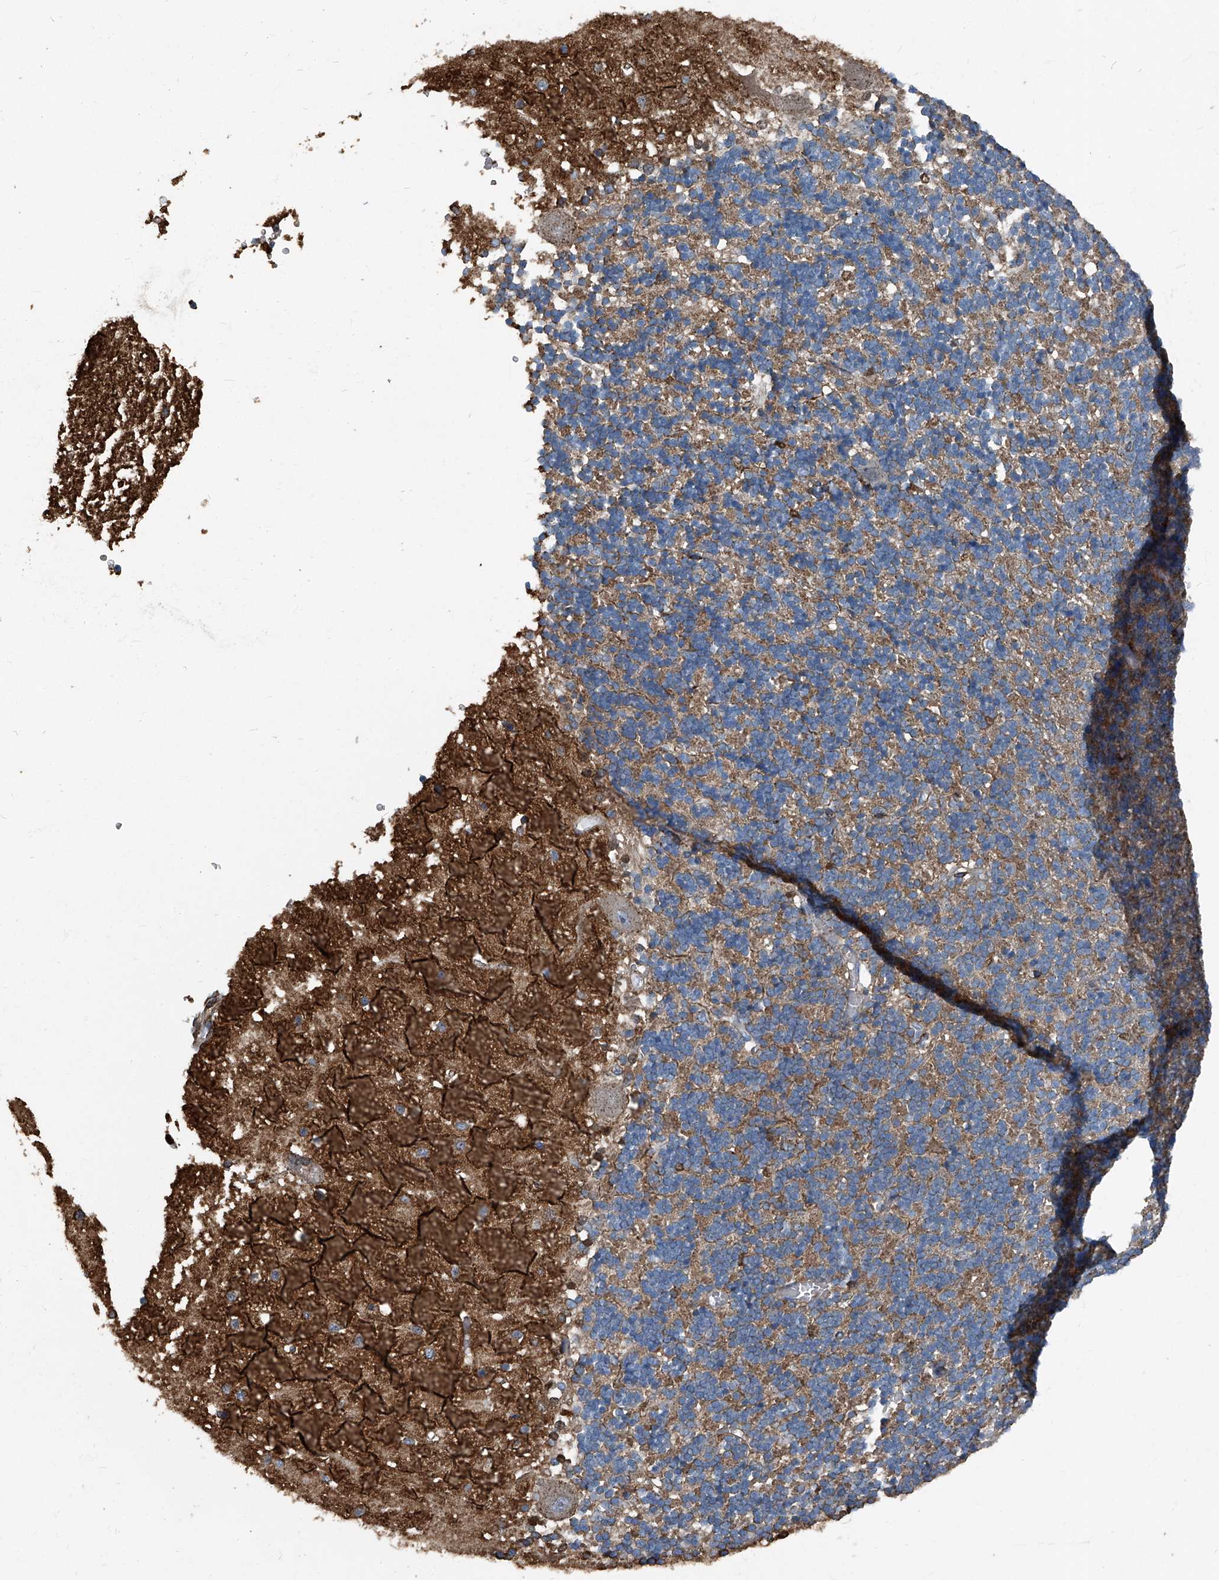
{"staining": {"intensity": "weak", "quantity": "25%-75%", "location": "cytoplasmic/membranous"}, "tissue": "cerebellum", "cell_type": "Cells in granular layer", "image_type": "normal", "snomed": [{"axis": "morphology", "description": "Normal tissue, NOS"}, {"axis": "topography", "description": "Cerebellum"}], "caption": "Cerebellum stained with immunohistochemistry demonstrates weak cytoplasmic/membranous staining in approximately 25%-75% of cells in granular layer.", "gene": "SEPTIN7", "patient": {"sex": "male", "age": 37}}